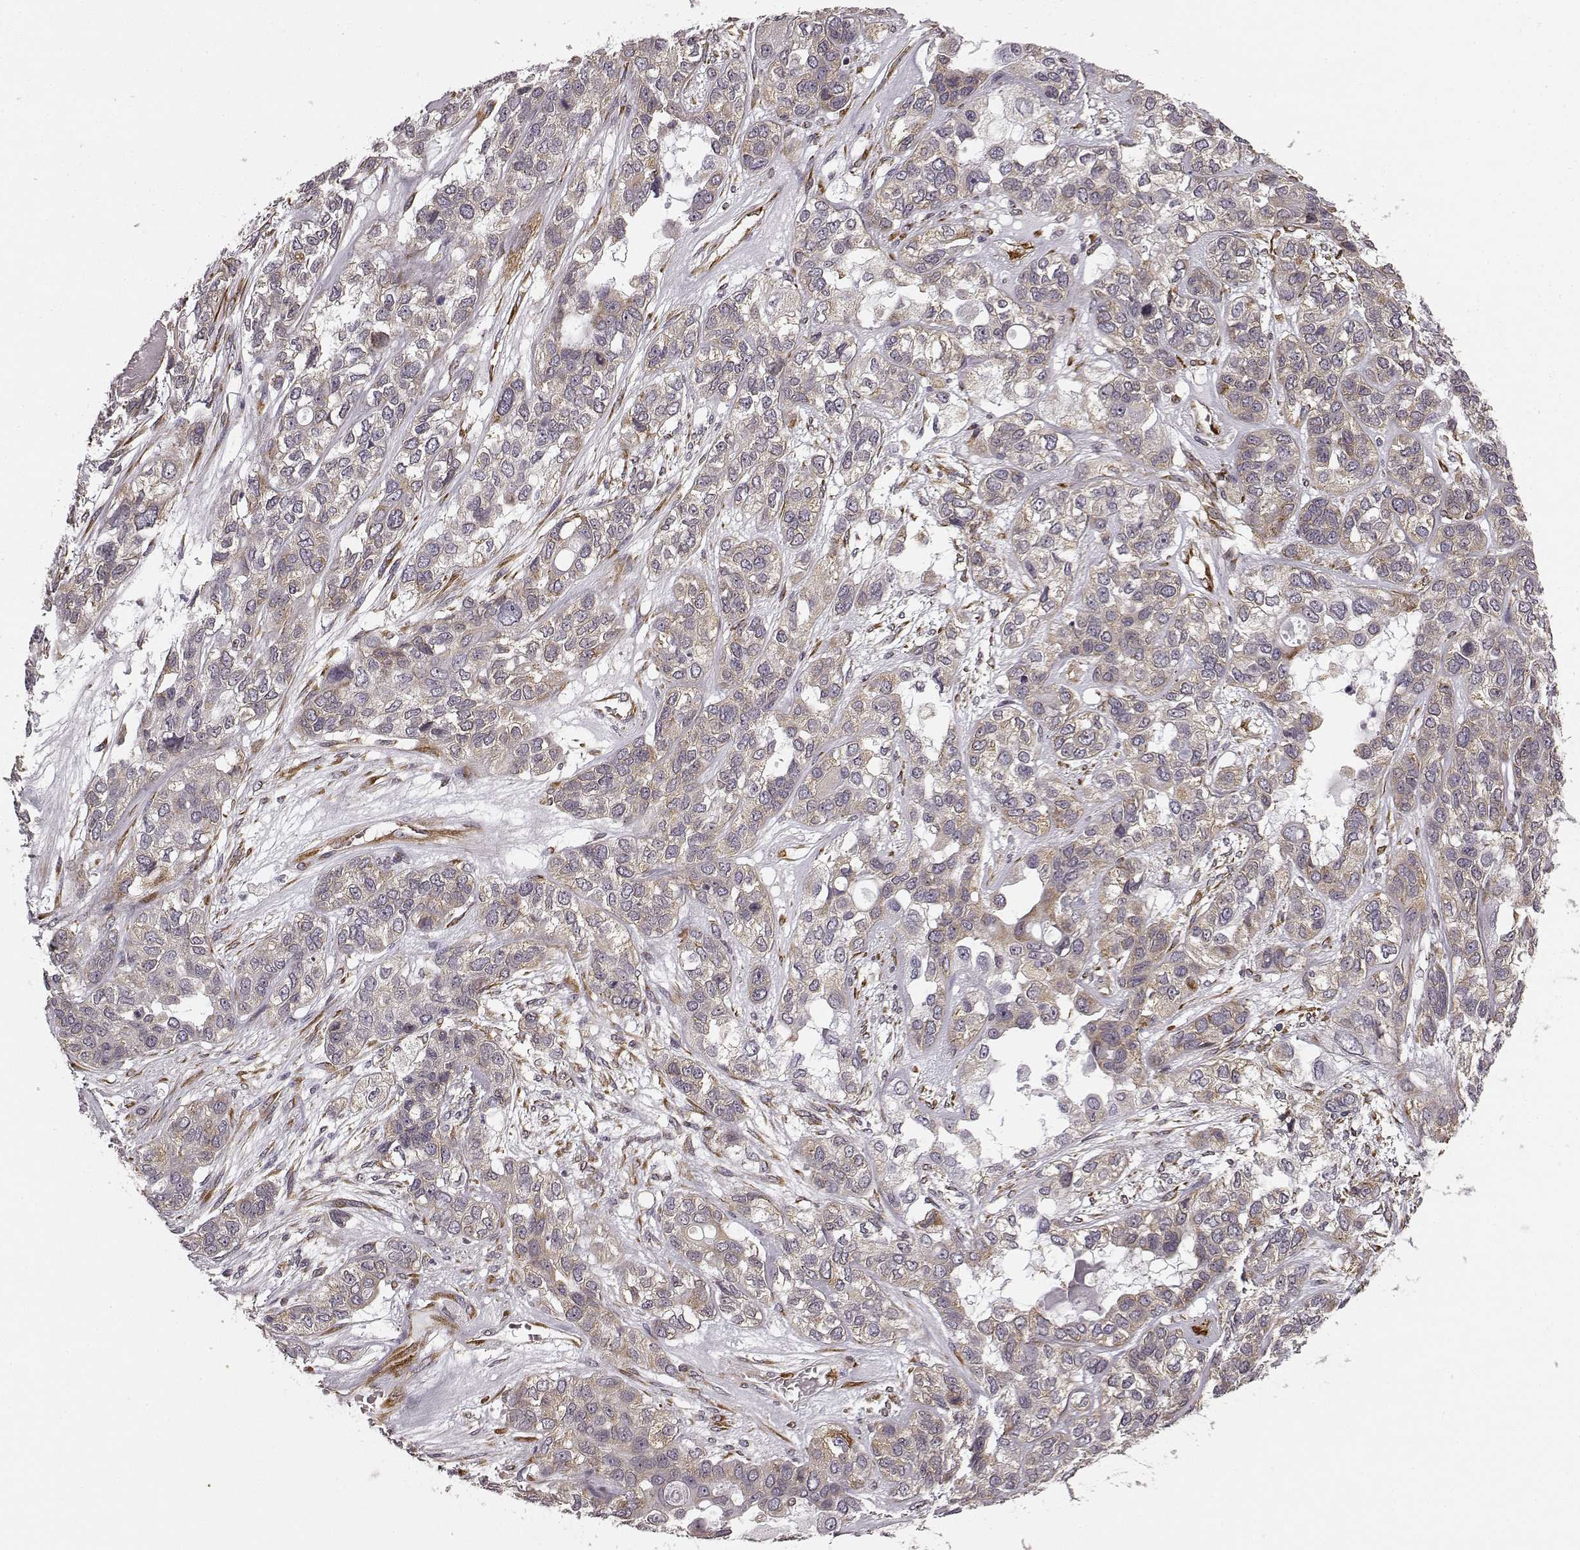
{"staining": {"intensity": "weak", "quantity": "25%-75%", "location": "cytoplasmic/membranous"}, "tissue": "lung cancer", "cell_type": "Tumor cells", "image_type": "cancer", "snomed": [{"axis": "morphology", "description": "Squamous cell carcinoma, NOS"}, {"axis": "topography", "description": "Lung"}], "caption": "Weak cytoplasmic/membranous protein expression is seen in about 25%-75% of tumor cells in lung cancer (squamous cell carcinoma). The staining was performed using DAB, with brown indicating positive protein expression. Nuclei are stained blue with hematoxylin.", "gene": "TMEM14A", "patient": {"sex": "female", "age": 70}}